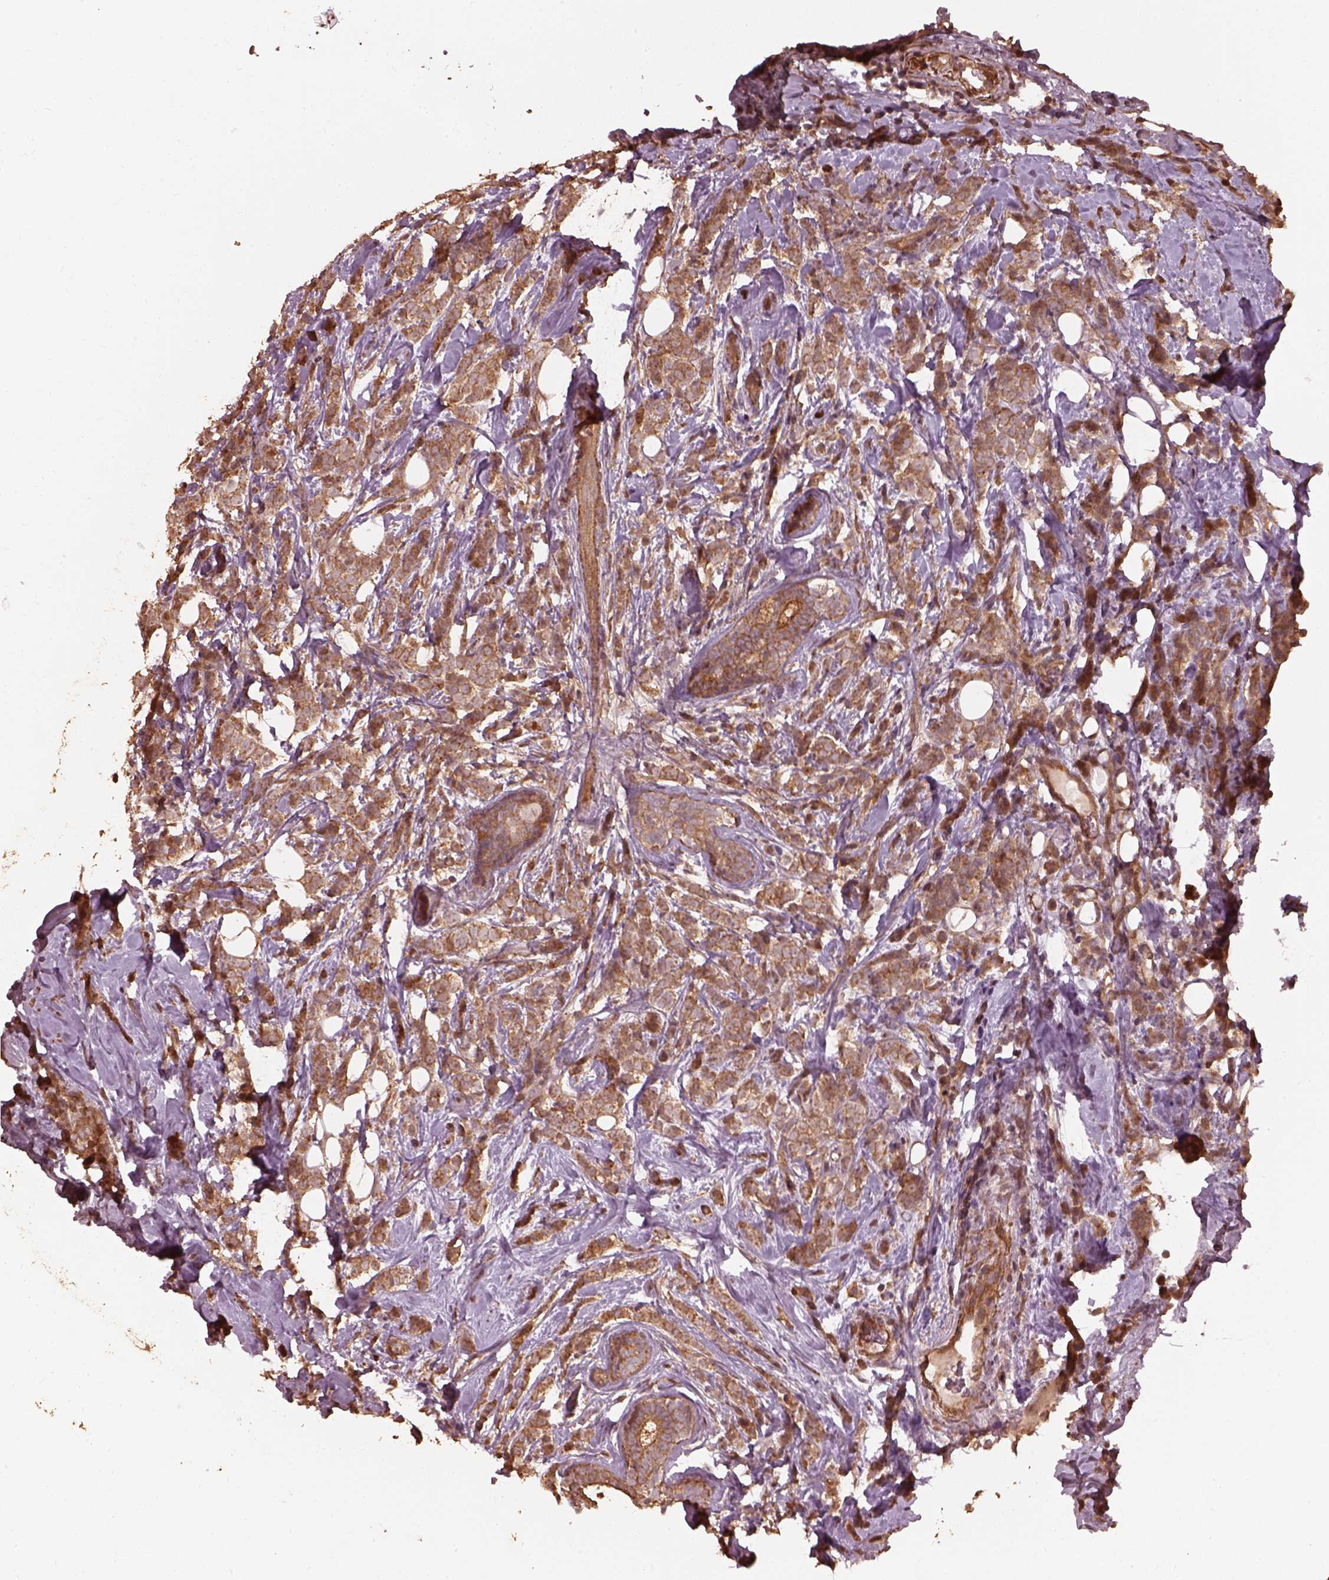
{"staining": {"intensity": "moderate", "quantity": ">75%", "location": "cytoplasmic/membranous"}, "tissue": "breast cancer", "cell_type": "Tumor cells", "image_type": "cancer", "snomed": [{"axis": "morphology", "description": "Lobular carcinoma"}, {"axis": "topography", "description": "Breast"}], "caption": "Breast lobular carcinoma tissue demonstrates moderate cytoplasmic/membranous expression in approximately >75% of tumor cells", "gene": "METTL4", "patient": {"sex": "female", "age": 49}}